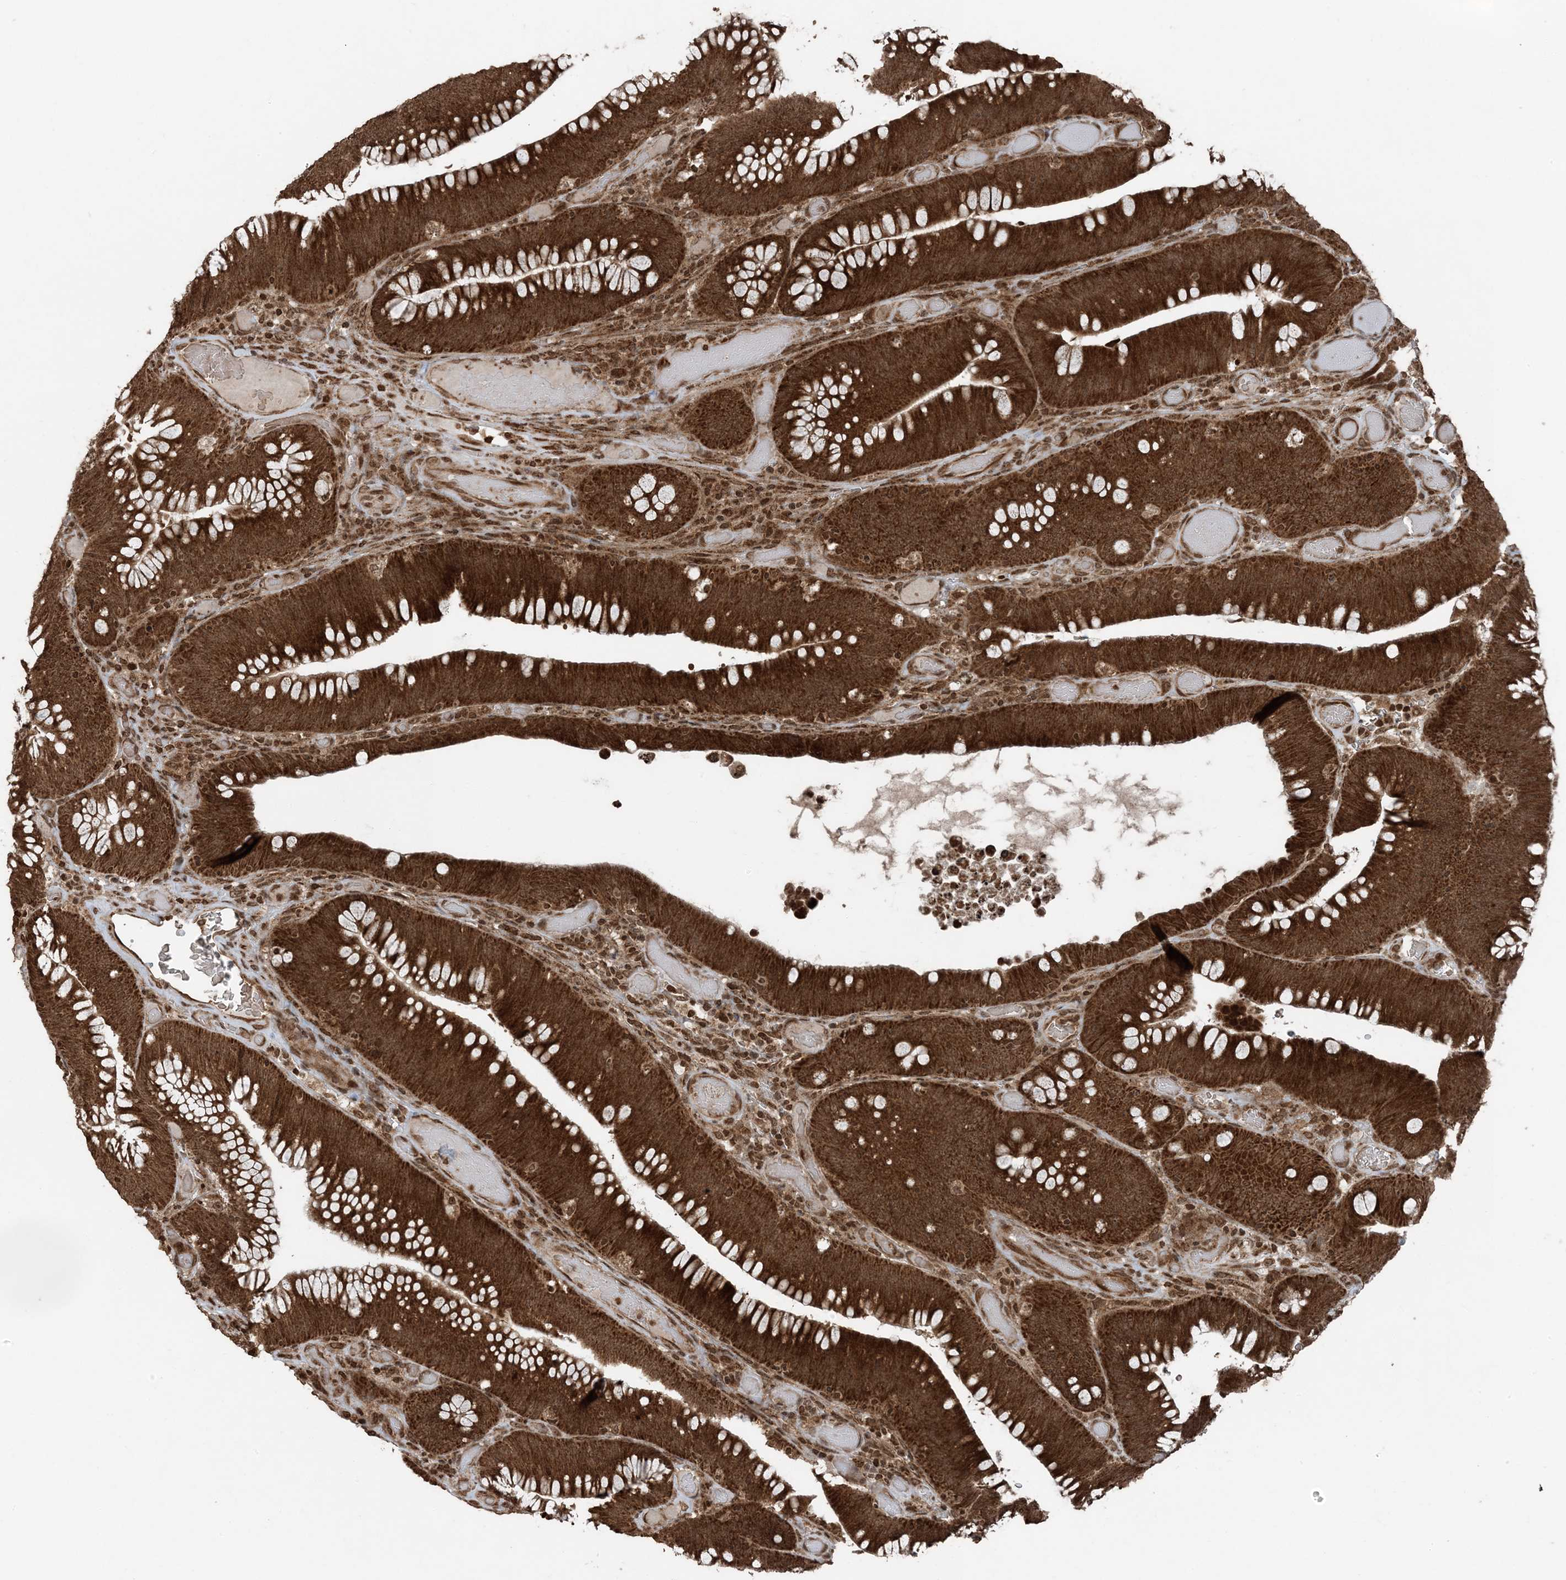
{"staining": {"intensity": "strong", "quantity": ">75%", "location": "cytoplasmic/membranous,nuclear"}, "tissue": "colorectal cancer", "cell_type": "Tumor cells", "image_type": "cancer", "snomed": [{"axis": "morphology", "description": "Normal tissue, NOS"}, {"axis": "topography", "description": "Colon"}], "caption": "Colorectal cancer stained with a brown dye exhibits strong cytoplasmic/membranous and nuclear positive expression in about >75% of tumor cells.", "gene": "ZFAND2B", "patient": {"sex": "female", "age": 82}}